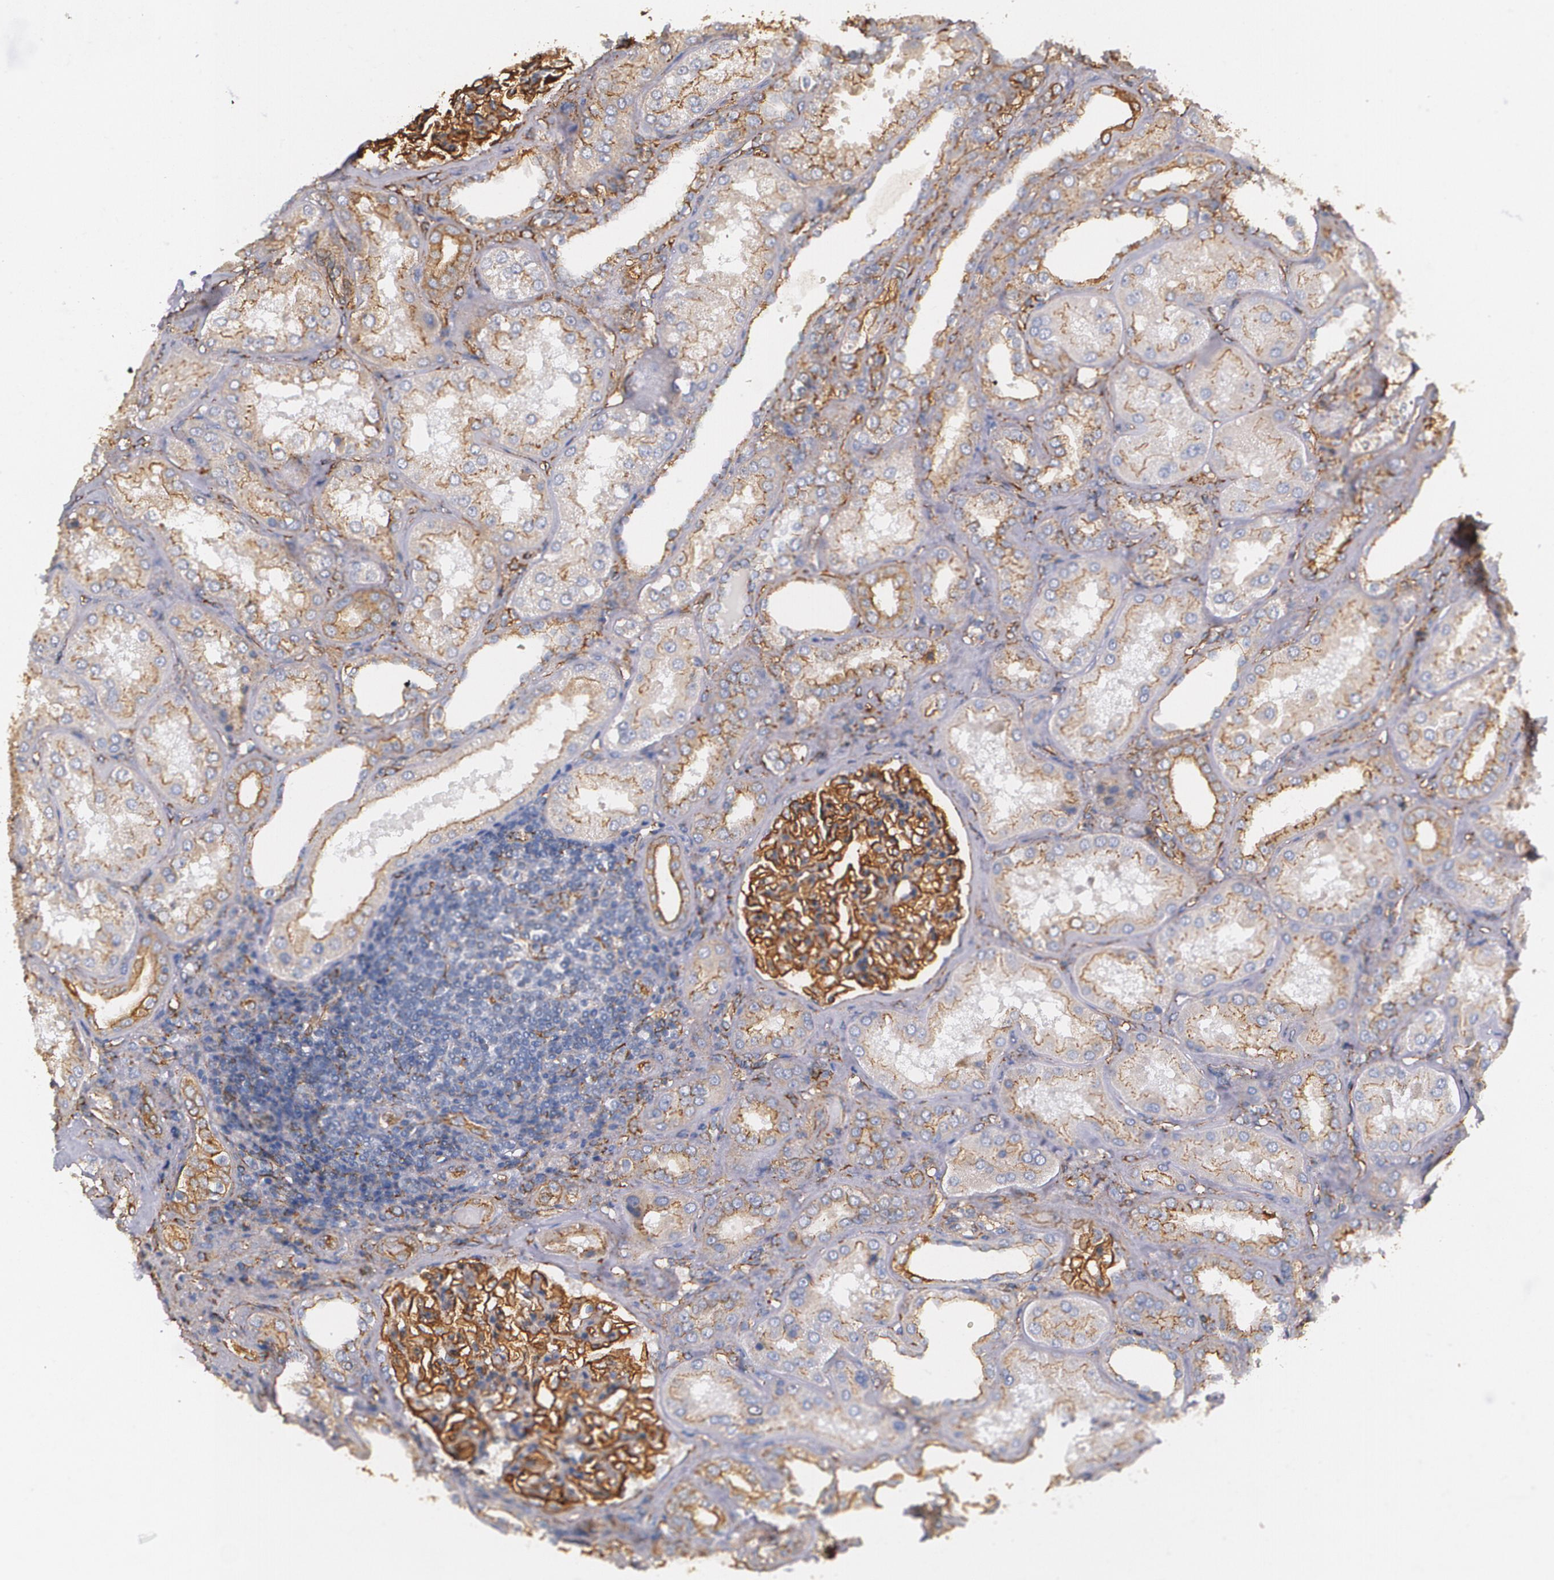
{"staining": {"intensity": "strong", "quantity": ">75%", "location": "cytoplasmic/membranous"}, "tissue": "kidney", "cell_type": "Cells in glomeruli", "image_type": "normal", "snomed": [{"axis": "morphology", "description": "Normal tissue, NOS"}, {"axis": "topography", "description": "Kidney"}], "caption": "Immunohistochemistry of unremarkable human kidney shows high levels of strong cytoplasmic/membranous staining in approximately >75% of cells in glomeruli.", "gene": "TJP1", "patient": {"sex": "female", "age": 56}}